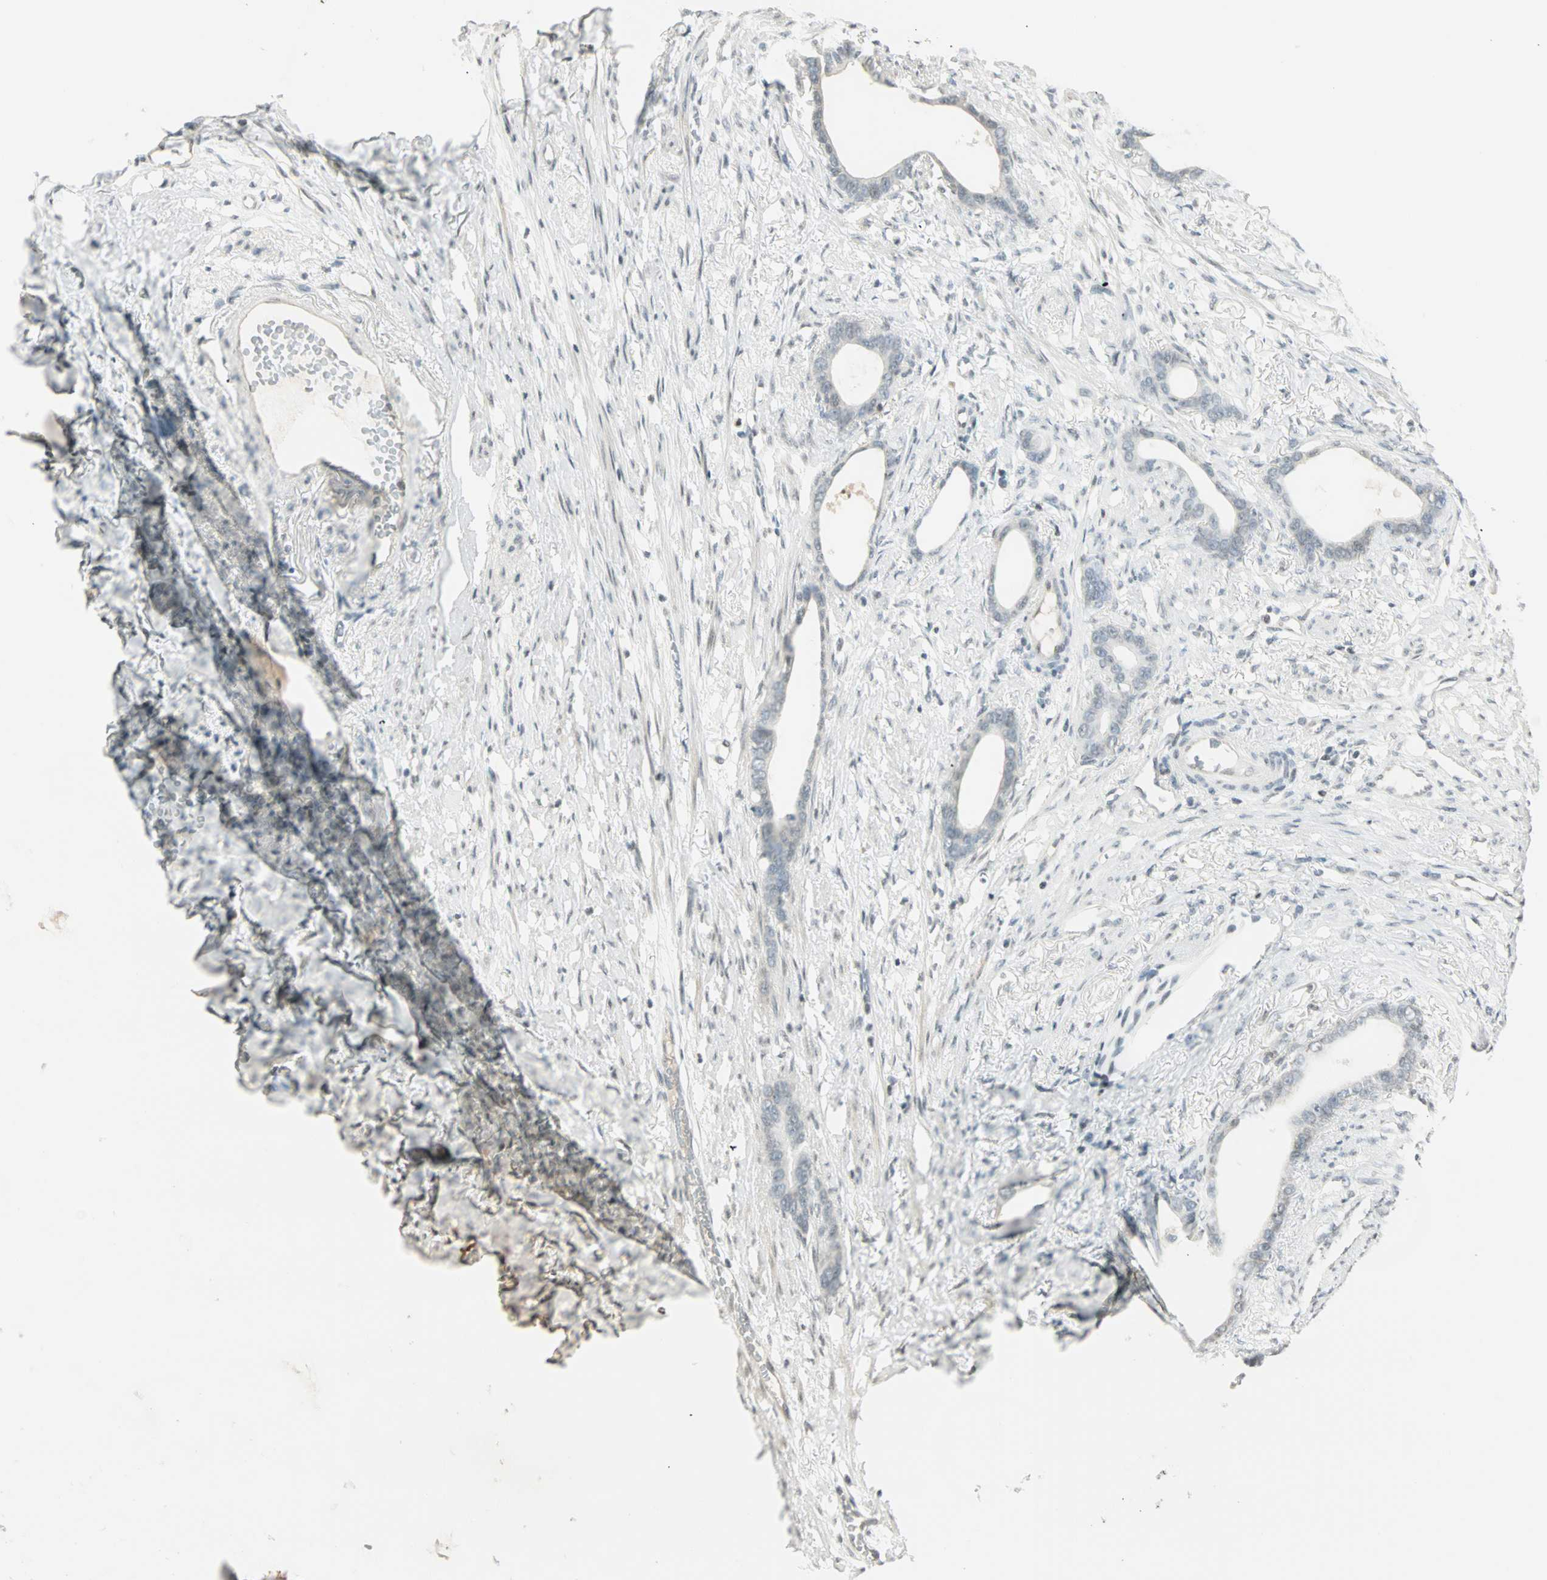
{"staining": {"intensity": "weak", "quantity": "<25%", "location": "nuclear"}, "tissue": "stomach cancer", "cell_type": "Tumor cells", "image_type": "cancer", "snomed": [{"axis": "morphology", "description": "Adenocarcinoma, NOS"}, {"axis": "topography", "description": "Stomach"}], "caption": "Tumor cells are negative for protein expression in human adenocarcinoma (stomach).", "gene": "SMAD3", "patient": {"sex": "female", "age": 75}}